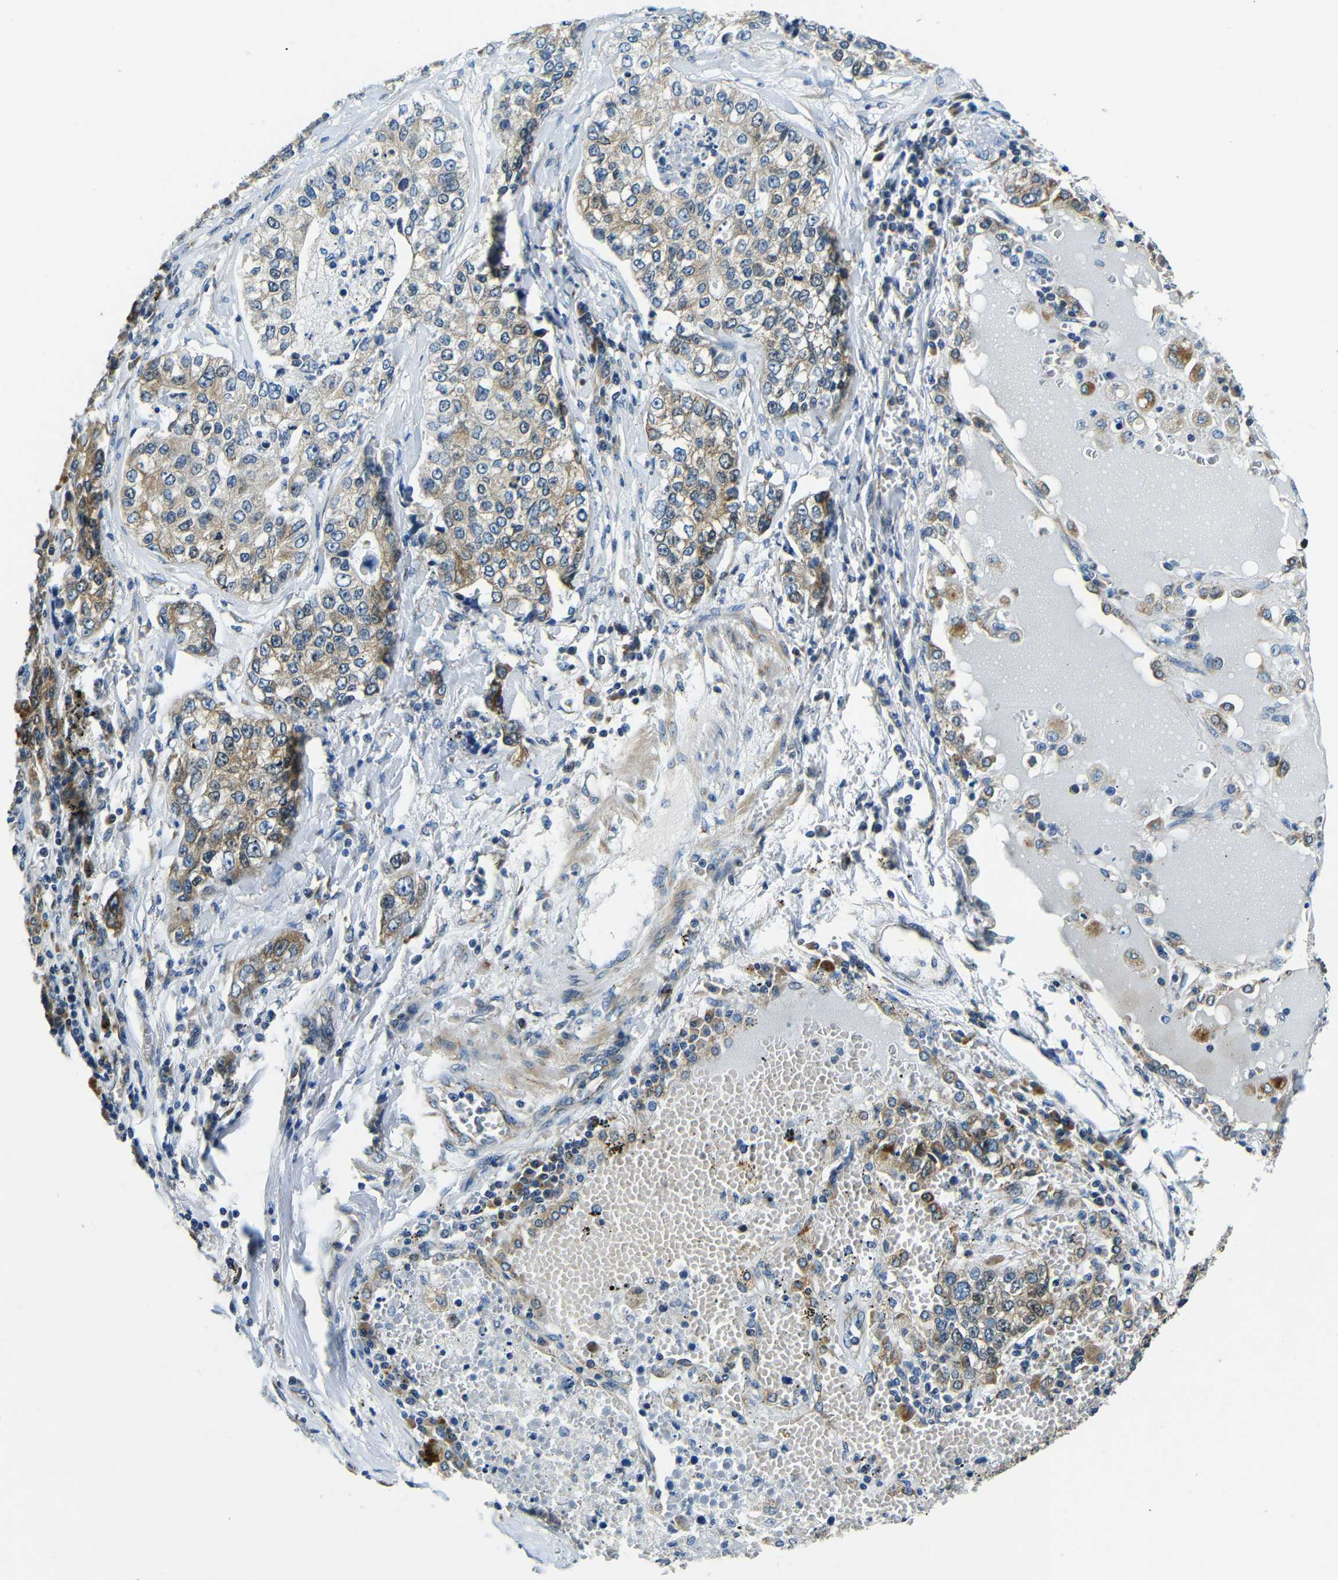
{"staining": {"intensity": "moderate", "quantity": ">75%", "location": "cytoplasmic/membranous"}, "tissue": "lung cancer", "cell_type": "Tumor cells", "image_type": "cancer", "snomed": [{"axis": "morphology", "description": "Adenocarcinoma, NOS"}, {"axis": "topography", "description": "Lung"}], "caption": "Tumor cells display medium levels of moderate cytoplasmic/membranous staining in approximately >75% of cells in human lung adenocarcinoma. (DAB IHC with brightfield microscopy, high magnification).", "gene": "VAPB", "patient": {"sex": "male", "age": 49}}